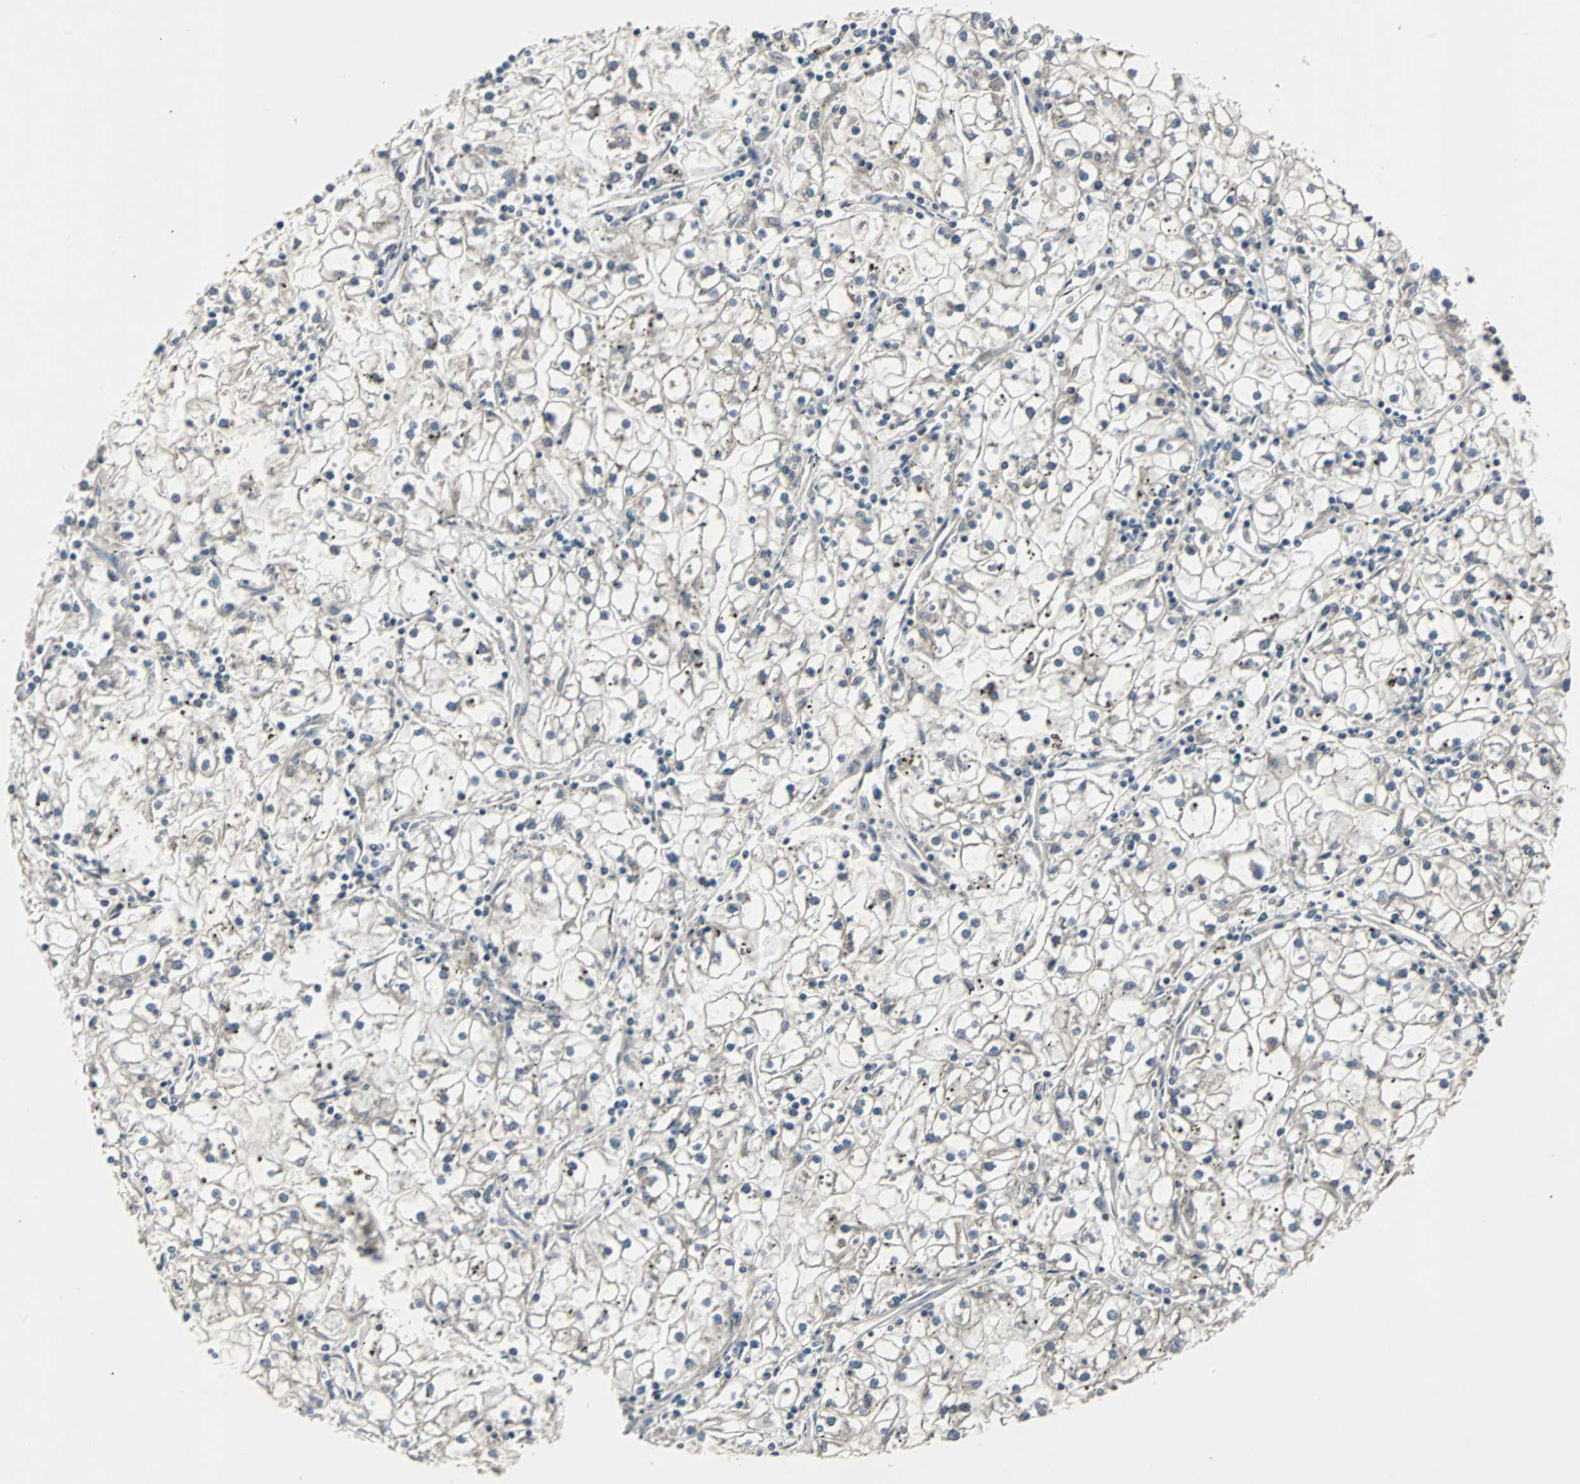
{"staining": {"intensity": "weak", "quantity": ">75%", "location": "cytoplasmic/membranous"}, "tissue": "renal cancer", "cell_type": "Tumor cells", "image_type": "cancer", "snomed": [{"axis": "morphology", "description": "Adenocarcinoma, NOS"}, {"axis": "topography", "description": "Kidney"}], "caption": "A brown stain highlights weak cytoplasmic/membranous positivity of a protein in human adenocarcinoma (renal) tumor cells.", "gene": "ARF1", "patient": {"sex": "male", "age": 56}}